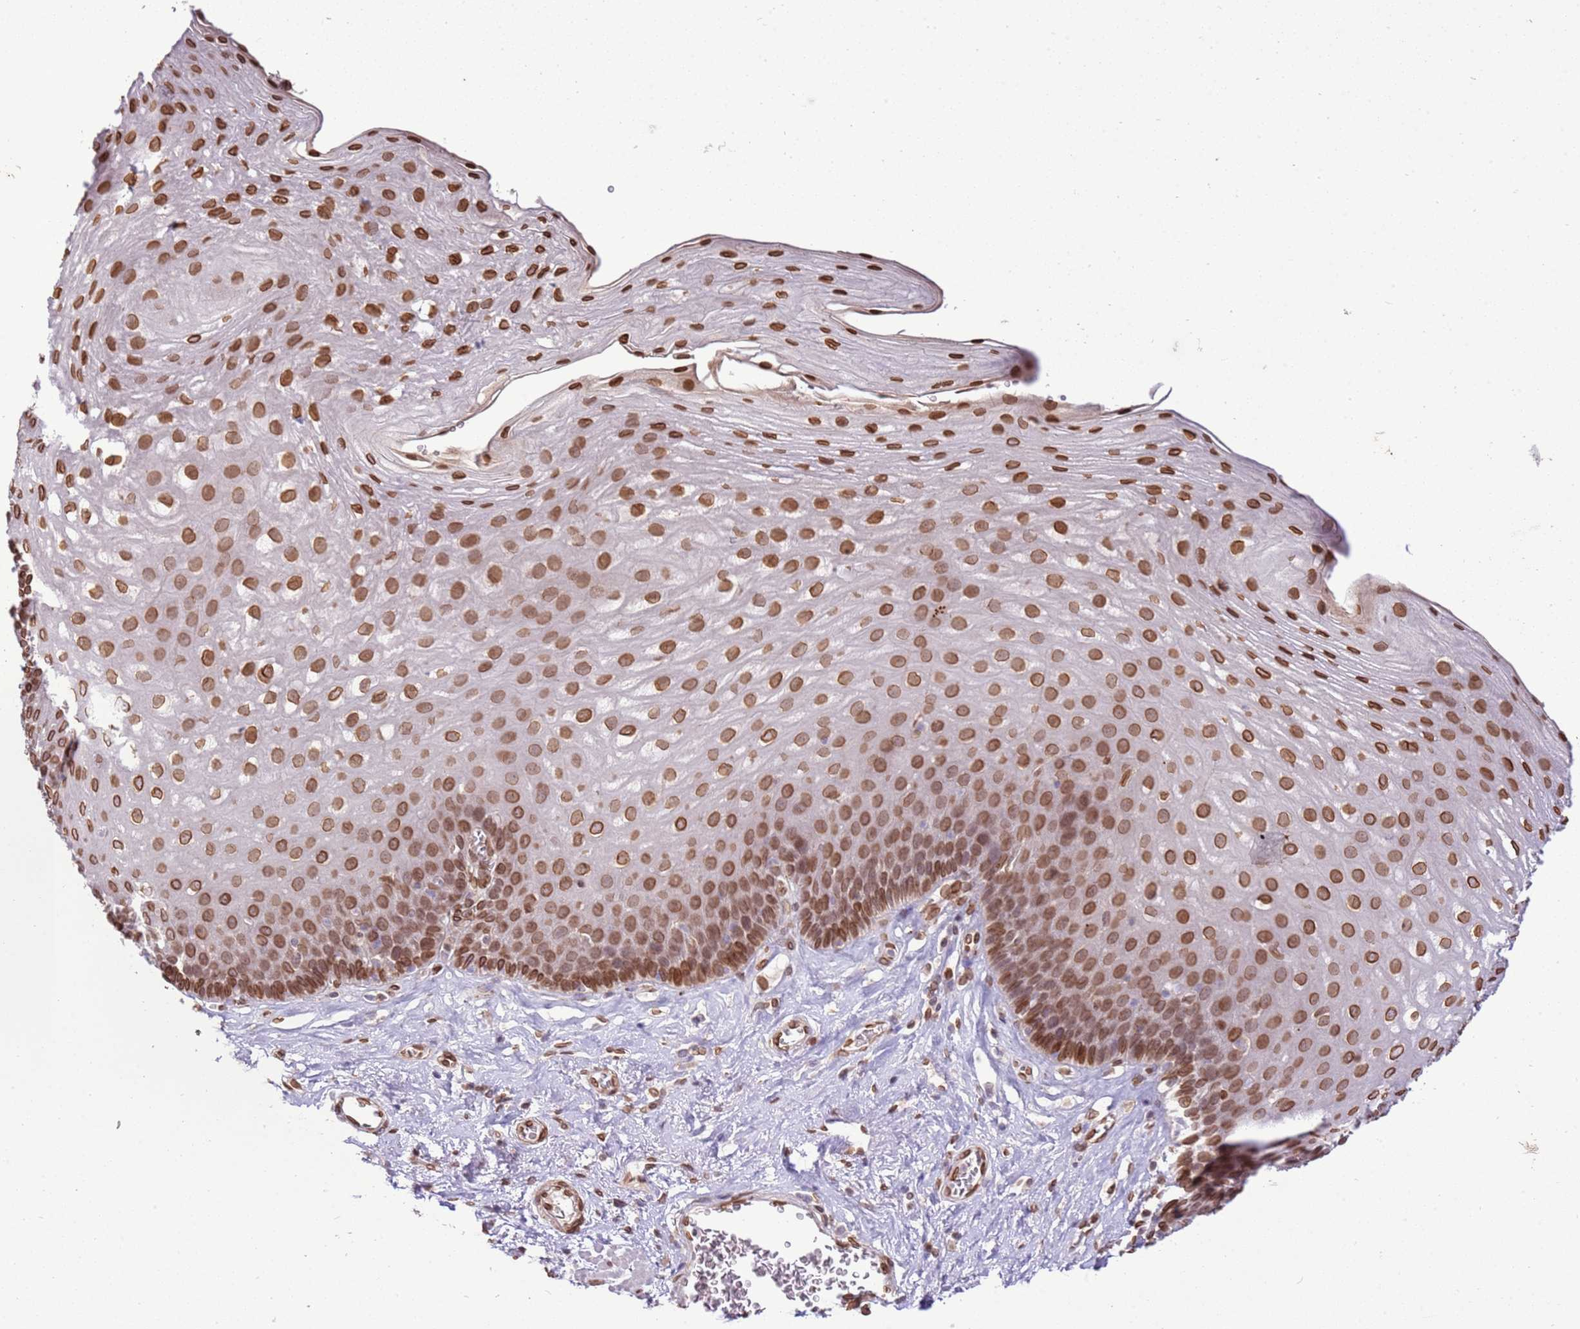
{"staining": {"intensity": "moderate", "quantity": ">75%", "location": "cytoplasmic/membranous,nuclear"}, "tissue": "esophagus", "cell_type": "Squamous epithelial cells", "image_type": "normal", "snomed": [{"axis": "morphology", "description": "Normal tissue, NOS"}, {"axis": "topography", "description": "Esophagus"}], "caption": "Immunohistochemistry (IHC) of unremarkable human esophagus demonstrates medium levels of moderate cytoplasmic/membranous,nuclear positivity in approximately >75% of squamous epithelial cells. (DAB (3,3'-diaminobenzidine) IHC with brightfield microscopy, high magnification).", "gene": "TMEM47", "patient": {"sex": "female", "age": 66}}